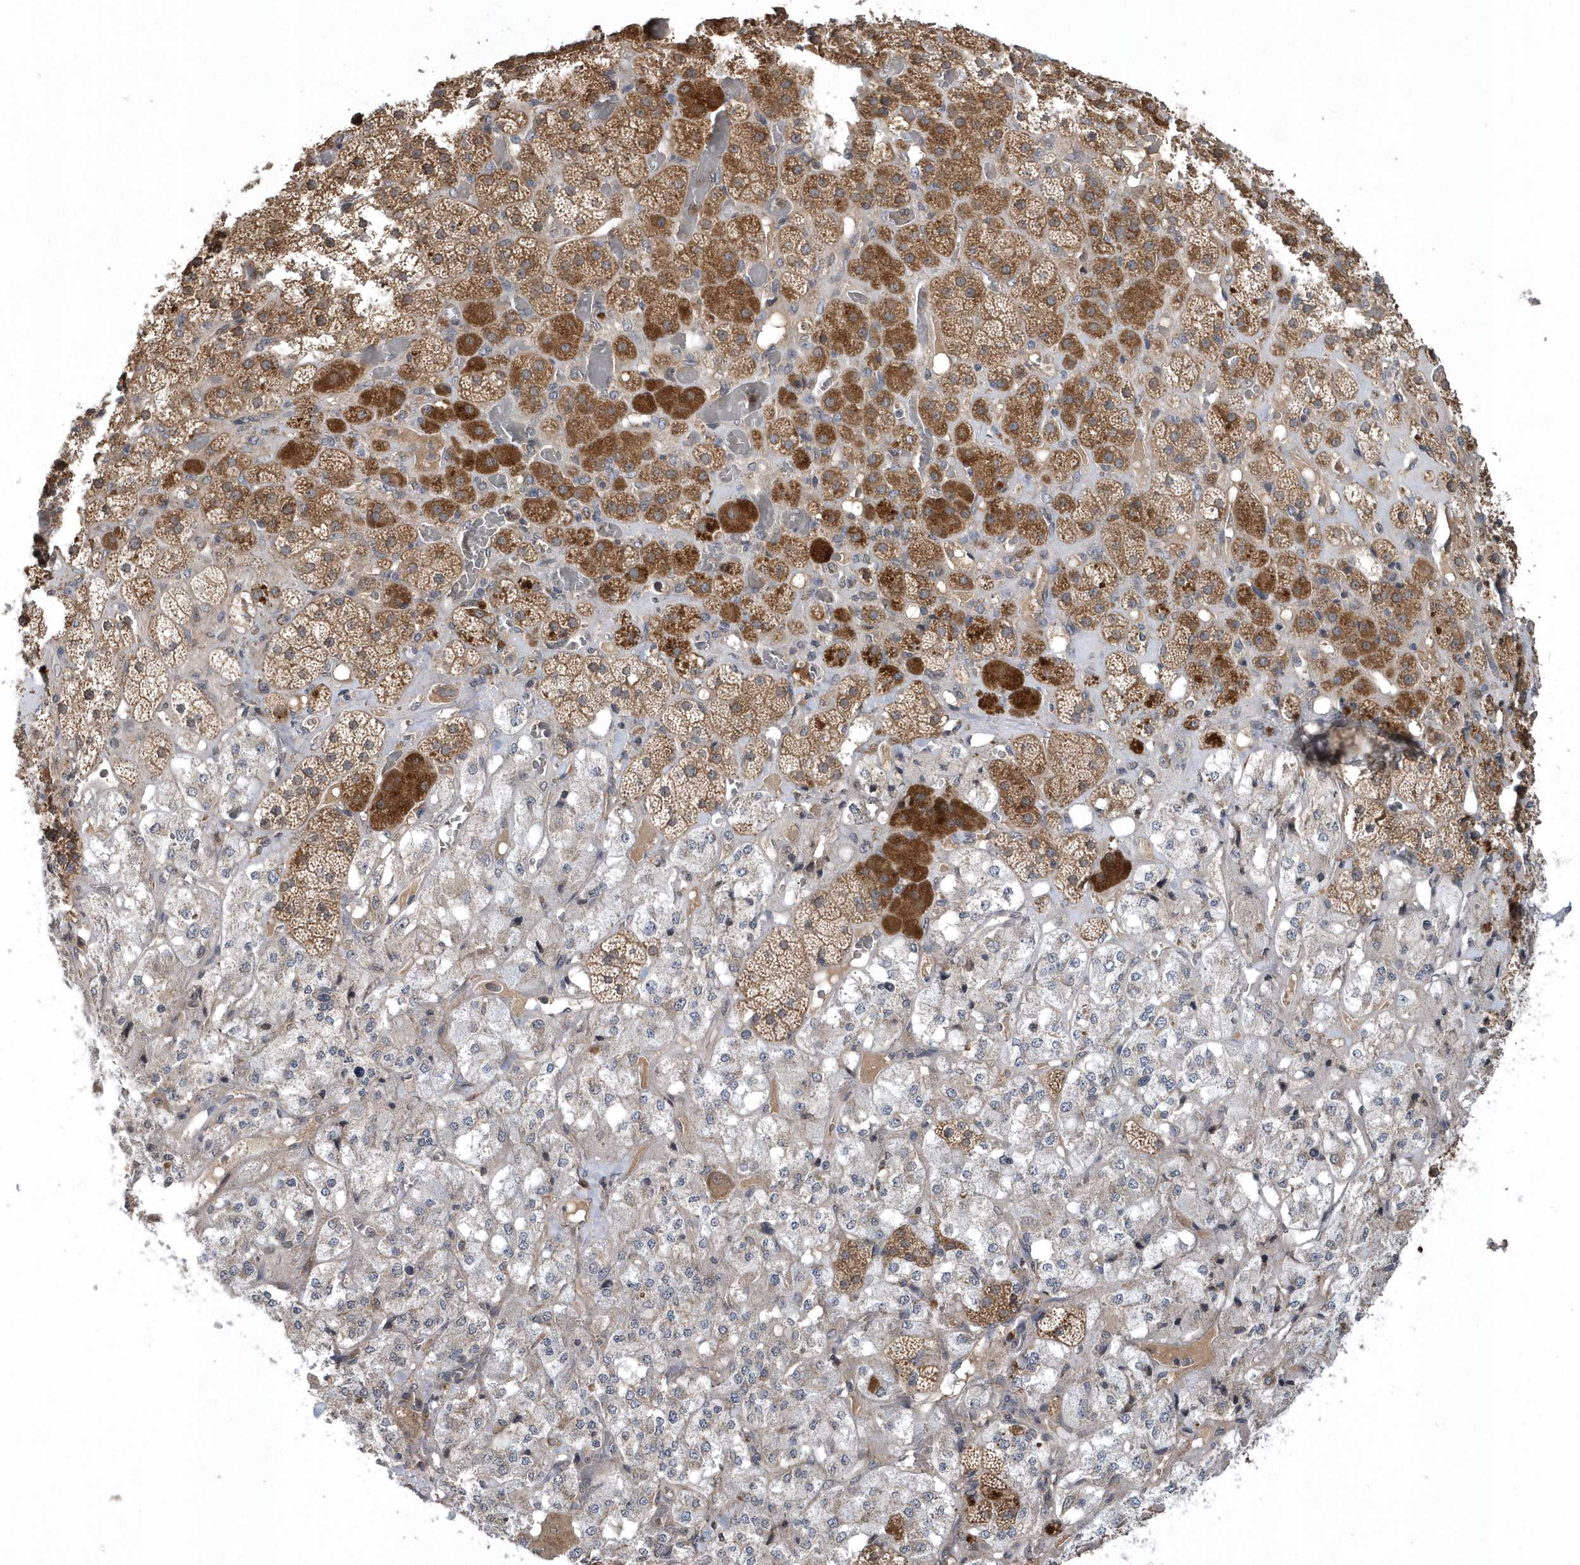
{"staining": {"intensity": "strong", "quantity": "25%-75%", "location": "cytoplasmic/membranous"}, "tissue": "adrenal gland", "cell_type": "Glandular cells", "image_type": "normal", "snomed": [{"axis": "morphology", "description": "Normal tissue, NOS"}, {"axis": "topography", "description": "Adrenal gland"}], "caption": "Immunohistochemistry (IHC) image of normal adrenal gland: adrenal gland stained using immunohistochemistry reveals high levels of strong protein expression localized specifically in the cytoplasmic/membranous of glandular cells, appearing as a cytoplasmic/membranous brown color.", "gene": "HMGCS1", "patient": {"sex": "male", "age": 57}}